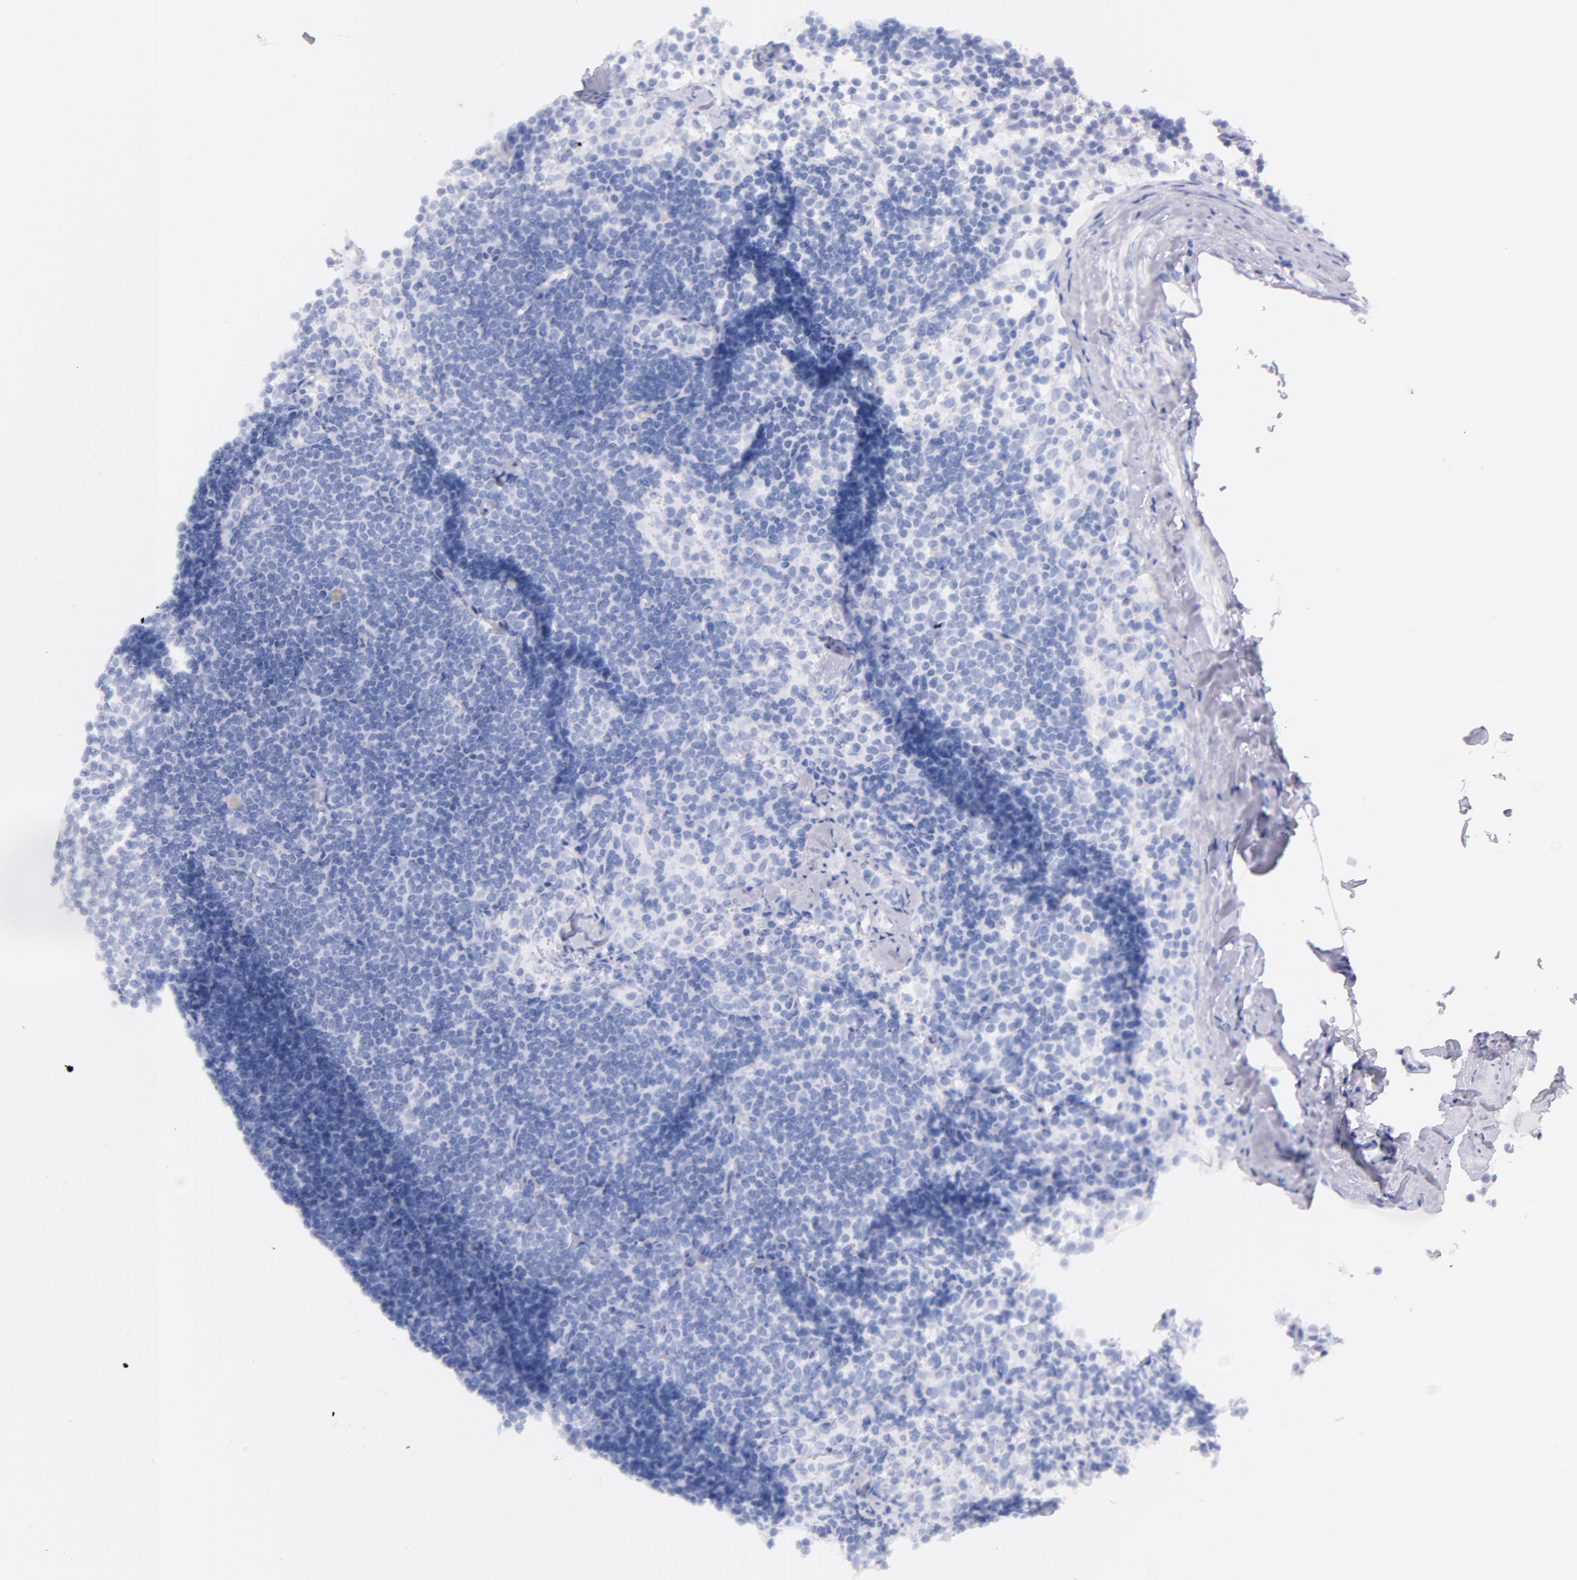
{"staining": {"intensity": "negative", "quantity": "none", "location": "none"}, "tissue": "lymph node", "cell_type": "Germinal center cells", "image_type": "normal", "snomed": [{"axis": "morphology", "description": "Normal tissue, NOS"}, {"axis": "topography", "description": "Lymph node"}], "caption": "Protein analysis of unremarkable lymph node demonstrates no significant positivity in germinal center cells. (DAB (3,3'-diaminobenzidine) IHC visualized using brightfield microscopy, high magnification).", "gene": "CD44", "patient": {"sex": "female", "age": 35}}